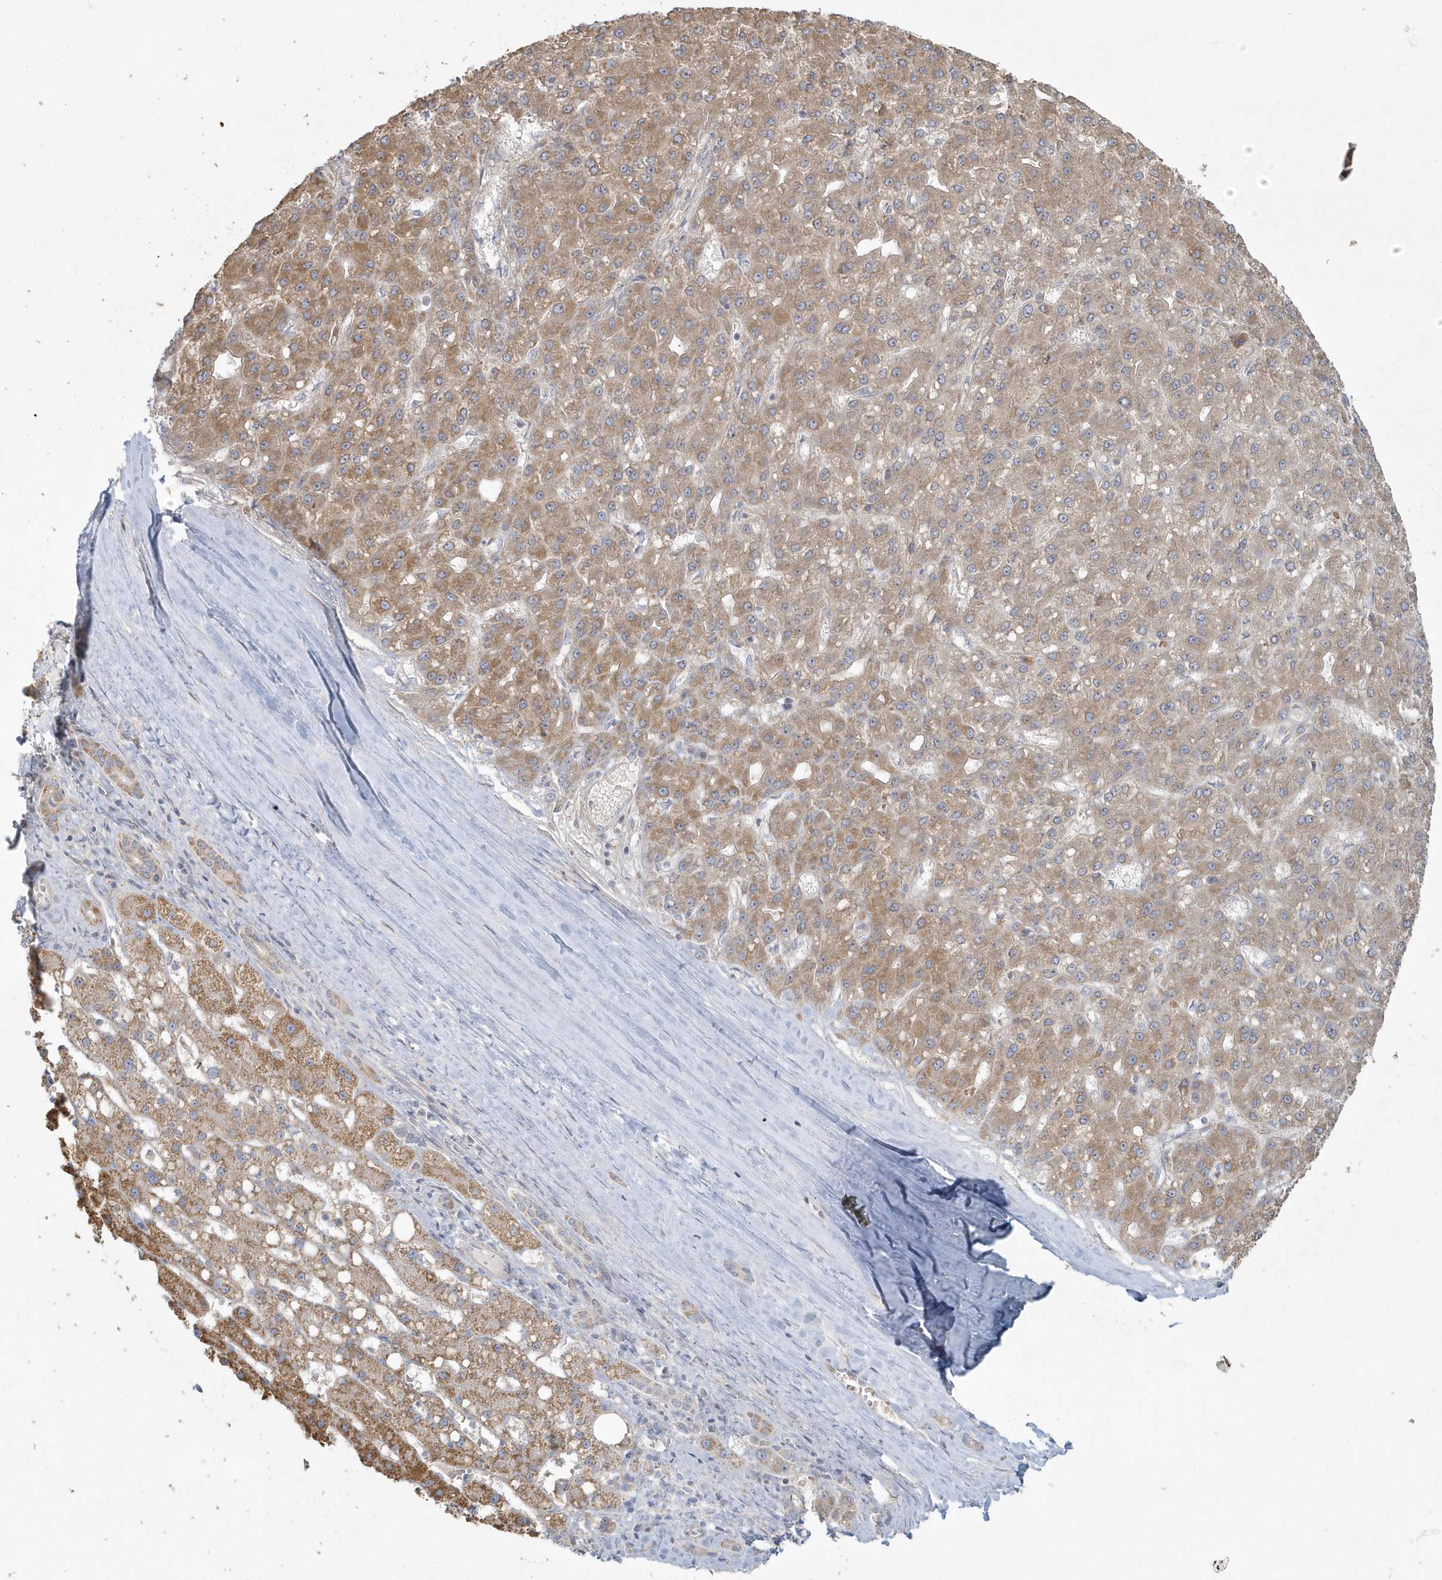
{"staining": {"intensity": "moderate", "quantity": ">75%", "location": "cytoplasmic/membranous"}, "tissue": "liver cancer", "cell_type": "Tumor cells", "image_type": "cancer", "snomed": [{"axis": "morphology", "description": "Carcinoma, Hepatocellular, NOS"}, {"axis": "topography", "description": "Liver"}], "caption": "The micrograph exhibits staining of liver hepatocellular carcinoma, revealing moderate cytoplasmic/membranous protein positivity (brown color) within tumor cells. (DAB (3,3'-diaminobenzidine) IHC, brown staining for protein, blue staining for nuclei).", "gene": "BLTP3A", "patient": {"sex": "male", "age": 67}}